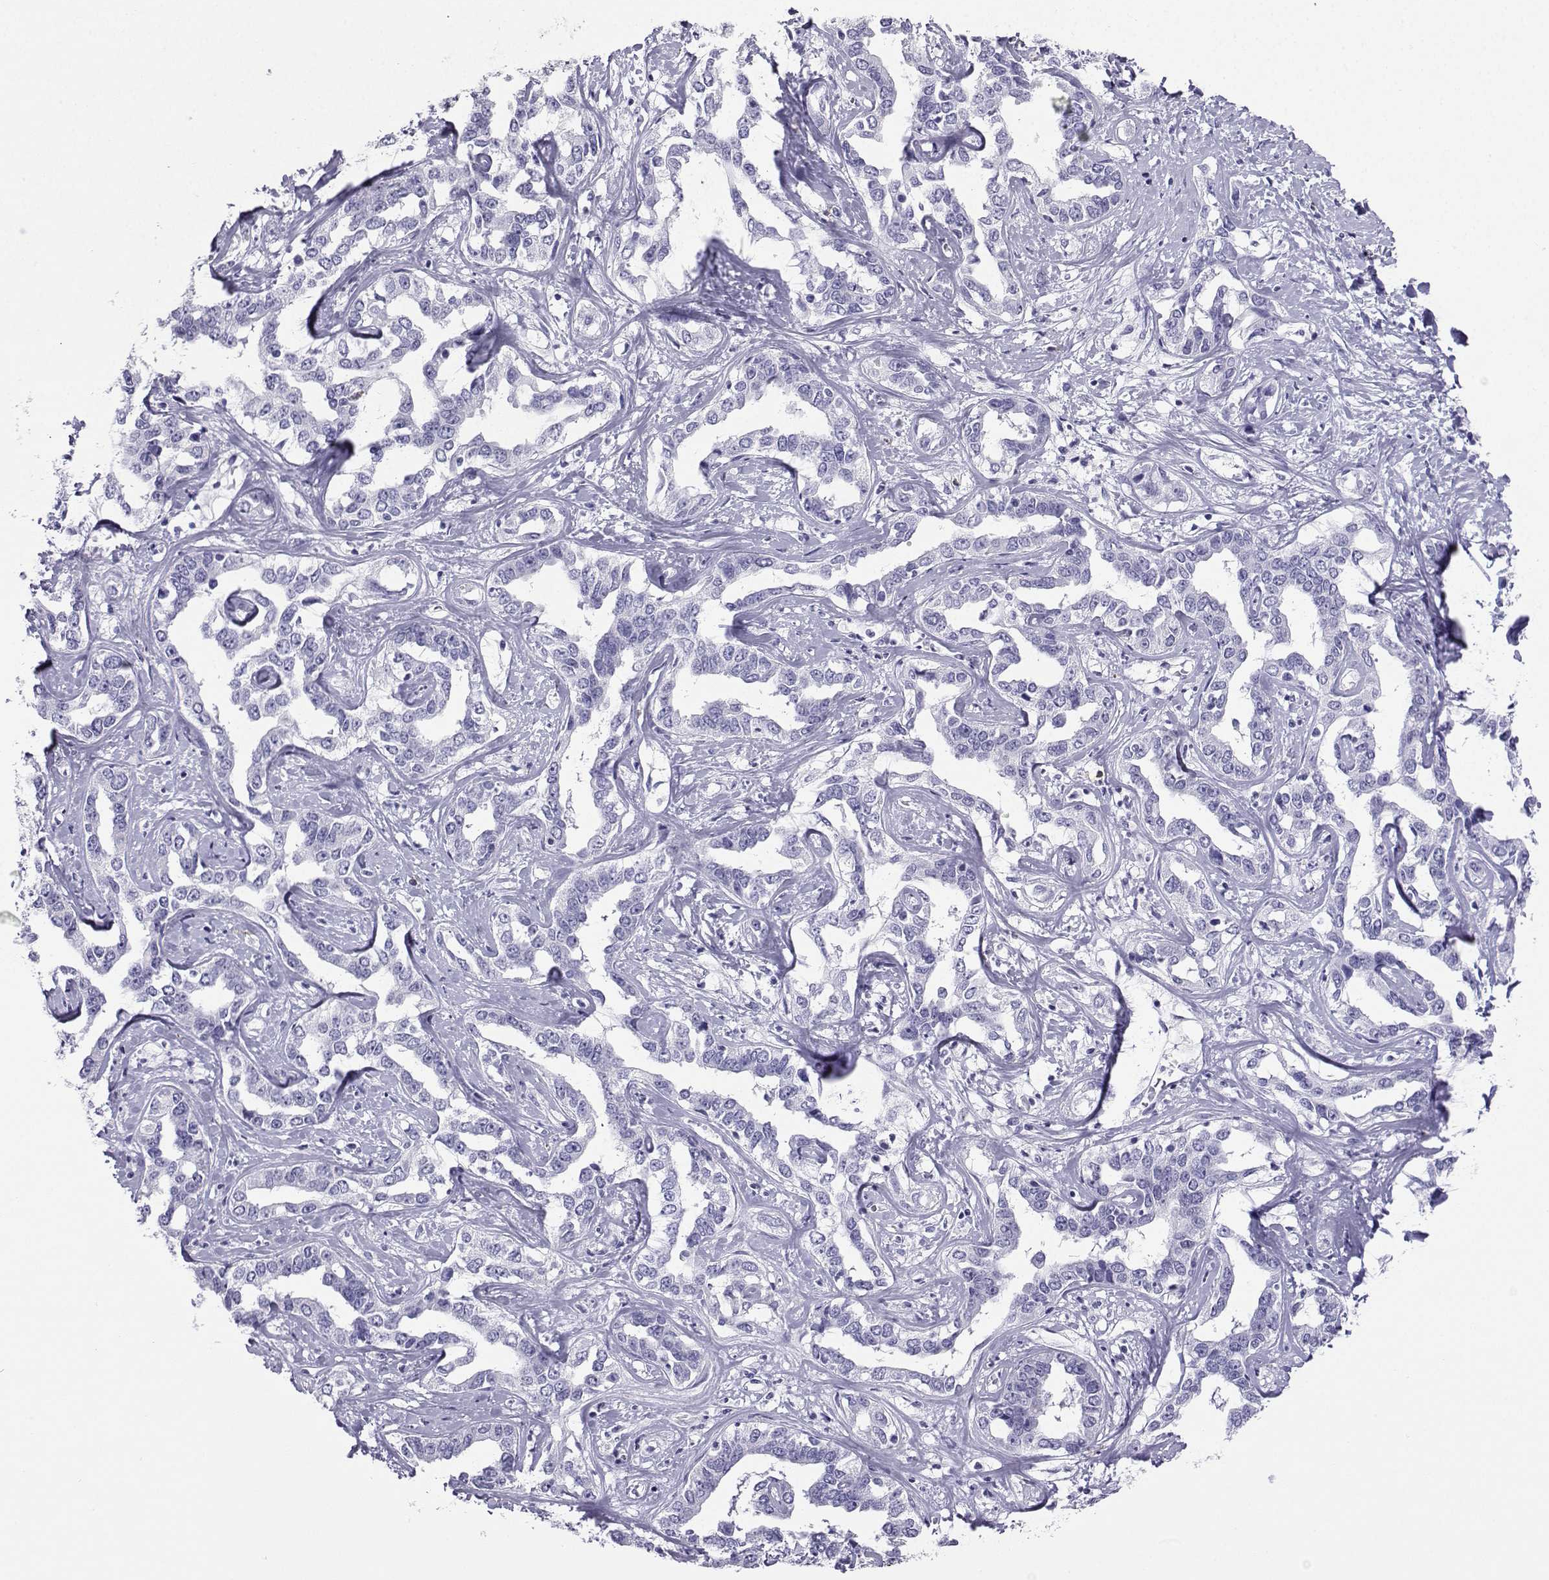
{"staining": {"intensity": "negative", "quantity": "none", "location": "none"}, "tissue": "liver cancer", "cell_type": "Tumor cells", "image_type": "cancer", "snomed": [{"axis": "morphology", "description": "Cholangiocarcinoma"}, {"axis": "topography", "description": "Liver"}], "caption": "Immunohistochemistry (IHC) histopathology image of neoplastic tissue: human liver cancer stained with DAB demonstrates no significant protein expression in tumor cells.", "gene": "SLC18A2", "patient": {"sex": "male", "age": 59}}